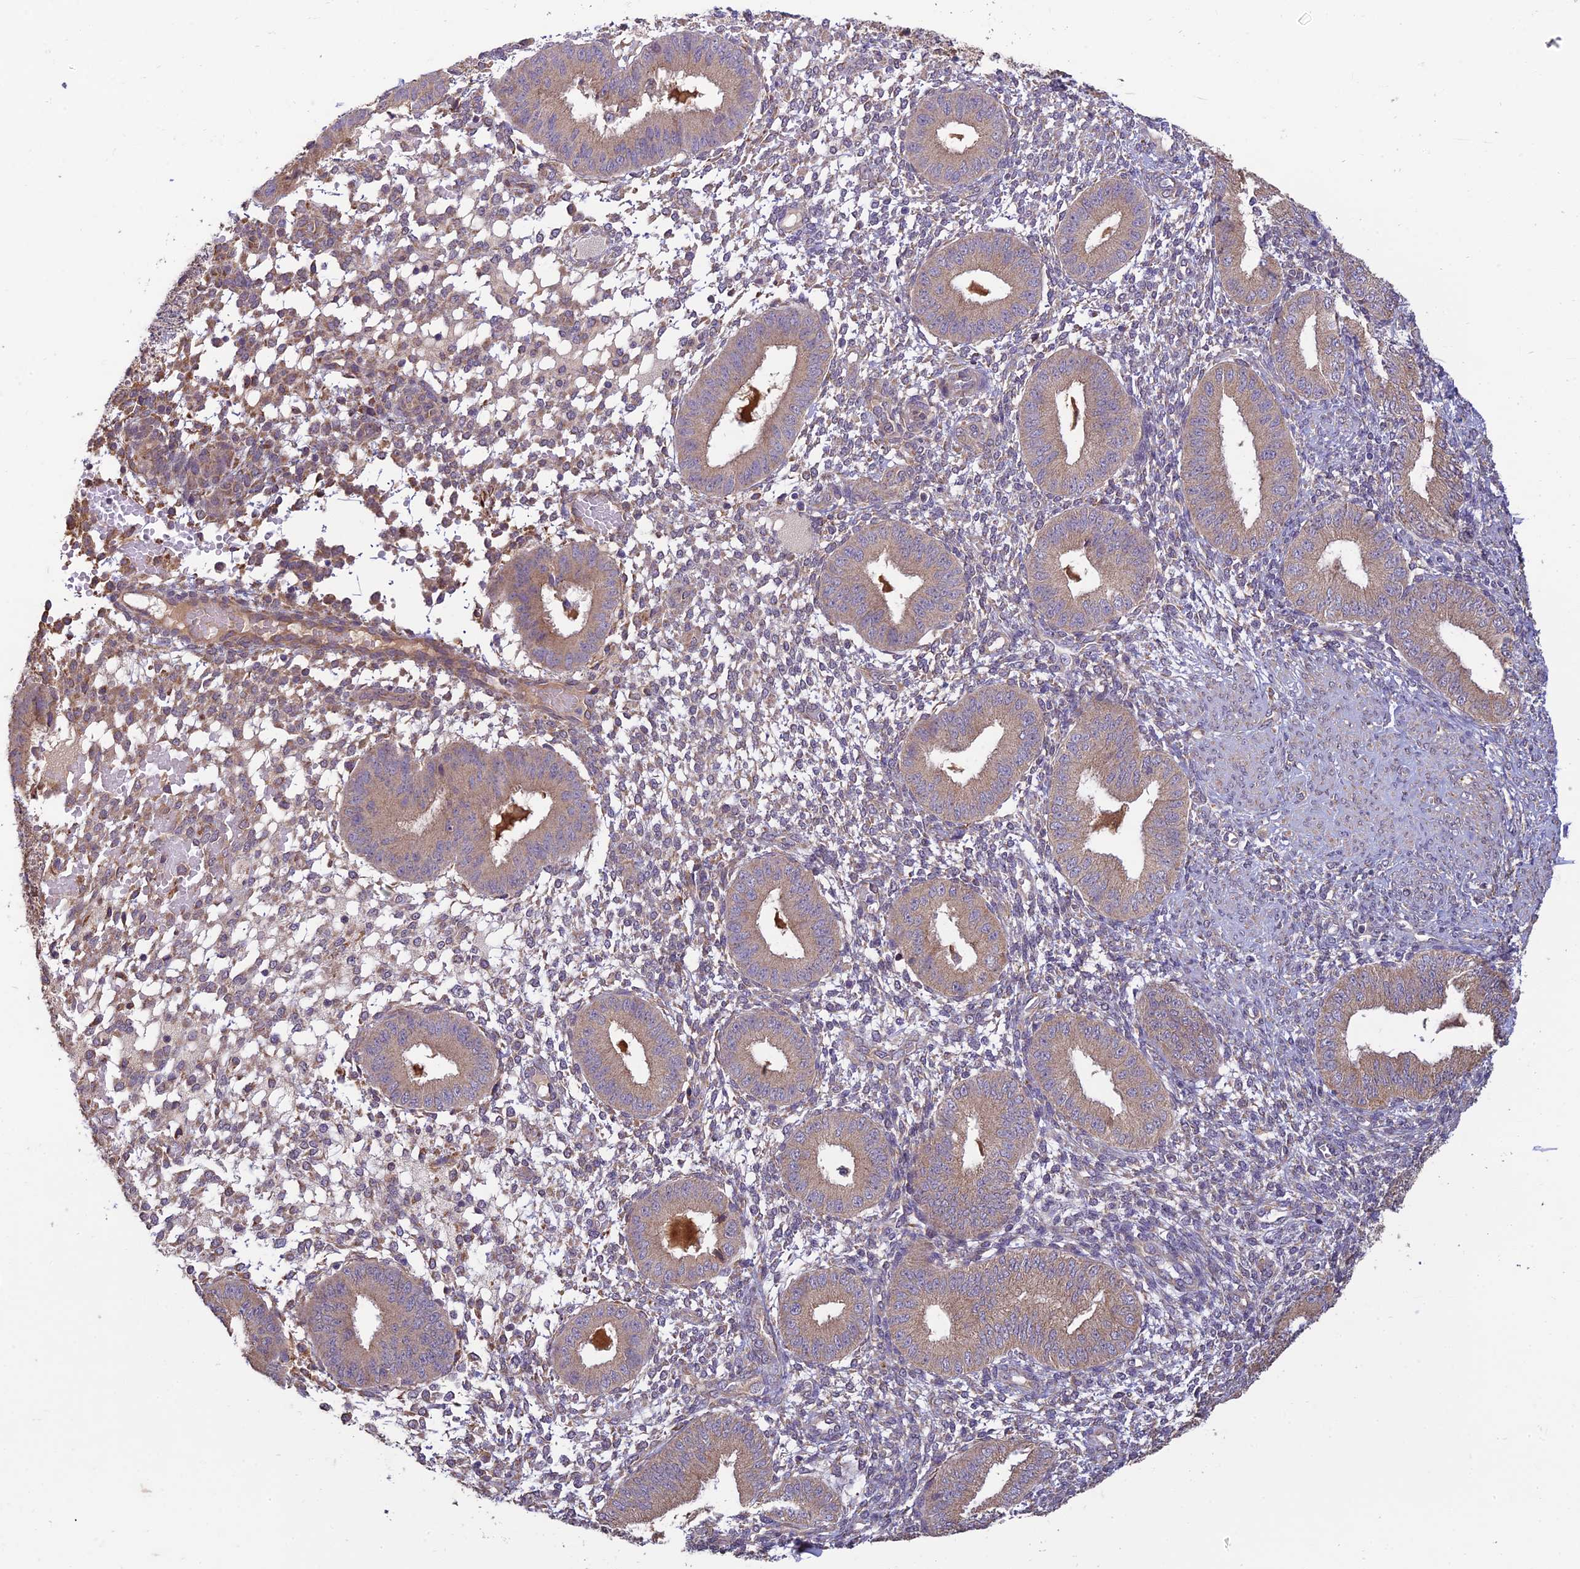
{"staining": {"intensity": "negative", "quantity": "none", "location": "none"}, "tissue": "endometrium", "cell_type": "Cells in endometrial stroma", "image_type": "normal", "snomed": [{"axis": "morphology", "description": "Normal tissue, NOS"}, {"axis": "topography", "description": "Endometrium"}], "caption": "This is an IHC image of benign human endometrium. There is no positivity in cells in endometrial stroma.", "gene": "MRNIP", "patient": {"sex": "female", "age": 49}}